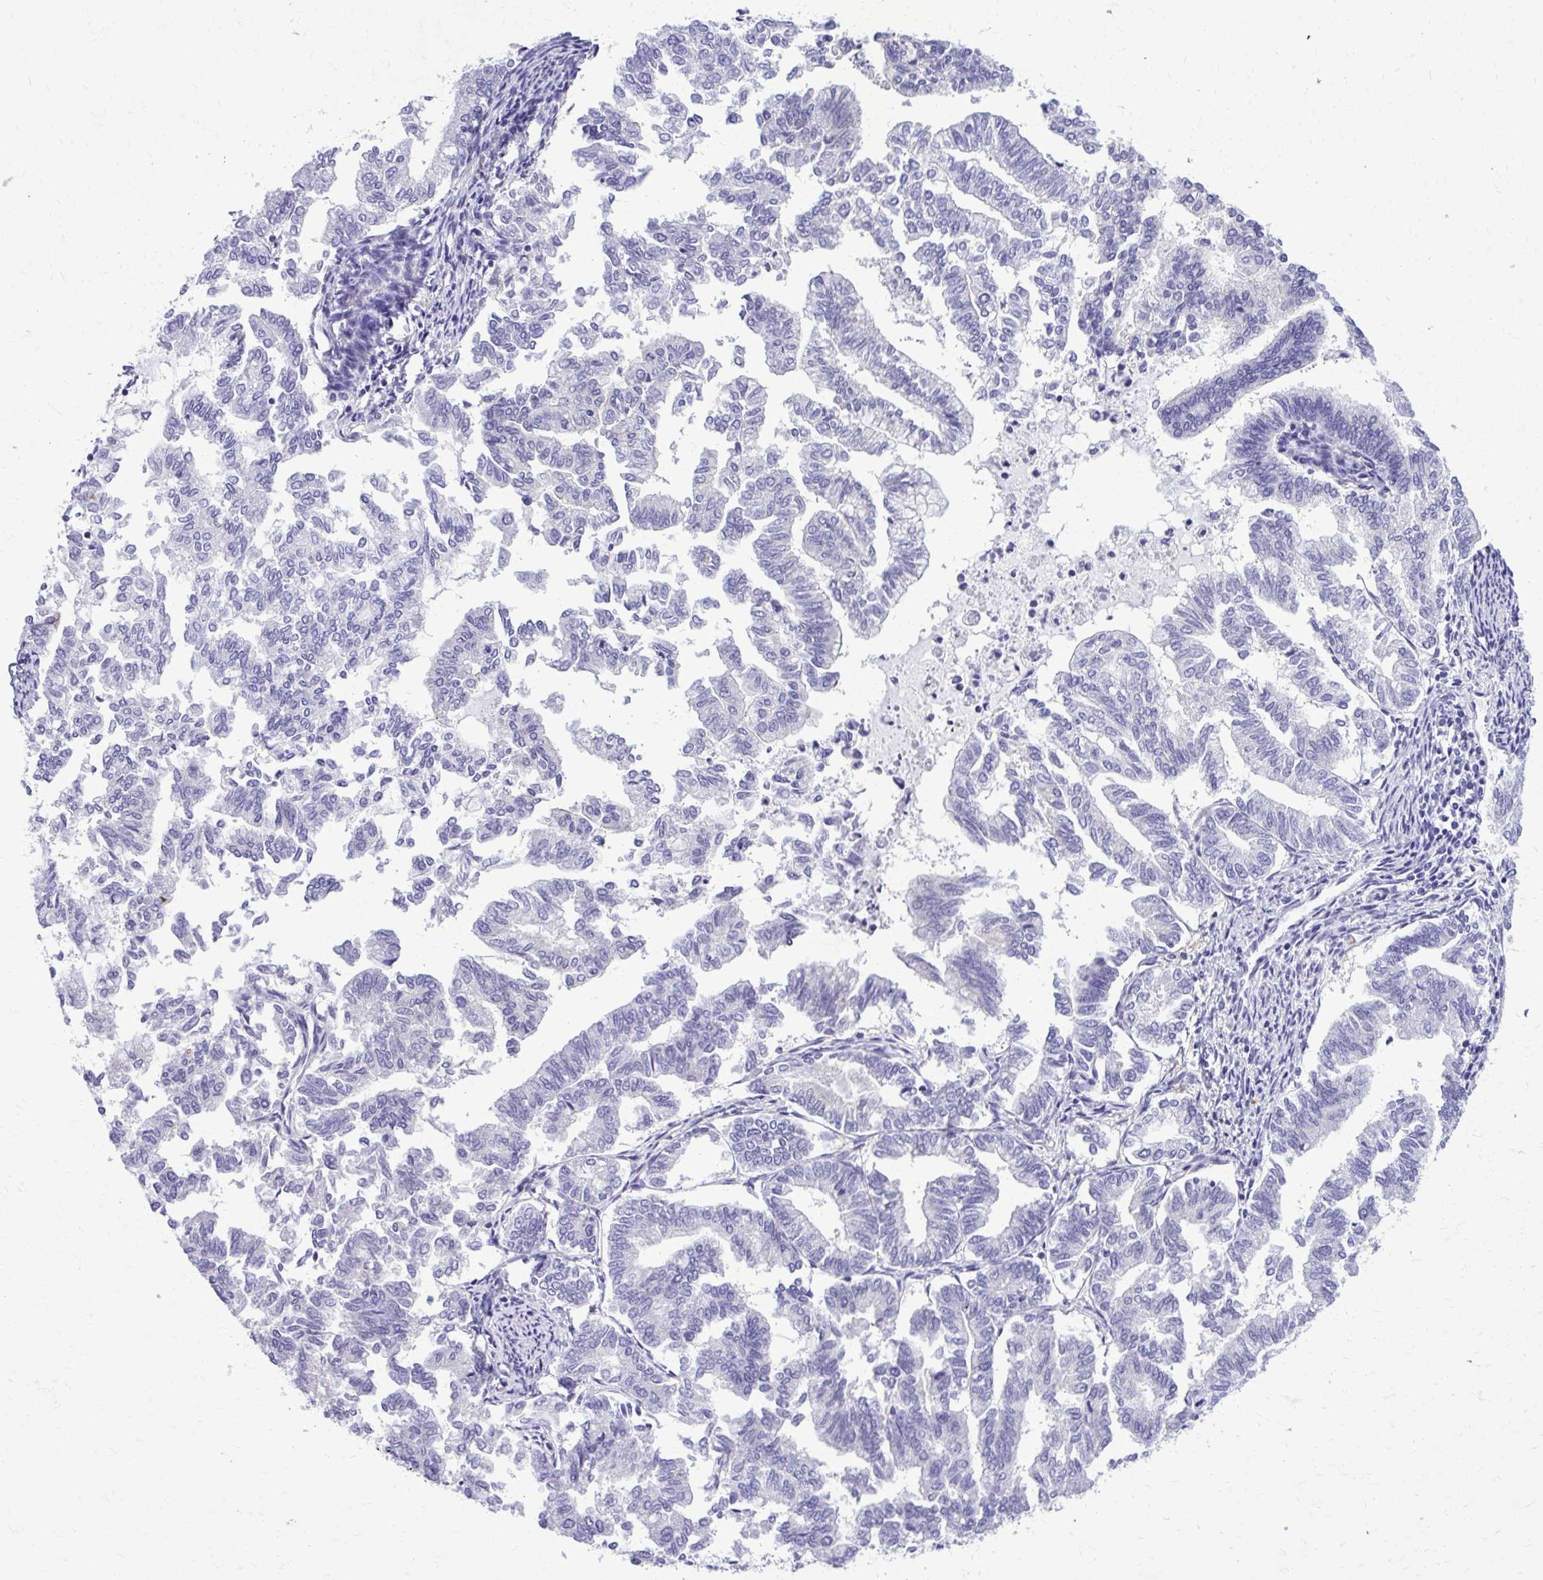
{"staining": {"intensity": "negative", "quantity": "none", "location": "none"}, "tissue": "endometrial cancer", "cell_type": "Tumor cells", "image_type": "cancer", "snomed": [{"axis": "morphology", "description": "Adenocarcinoma, NOS"}, {"axis": "topography", "description": "Endometrium"}], "caption": "Endometrial cancer was stained to show a protein in brown. There is no significant positivity in tumor cells. (Immunohistochemistry (ihc), brightfield microscopy, high magnification).", "gene": "RASL11B", "patient": {"sex": "female", "age": 79}}